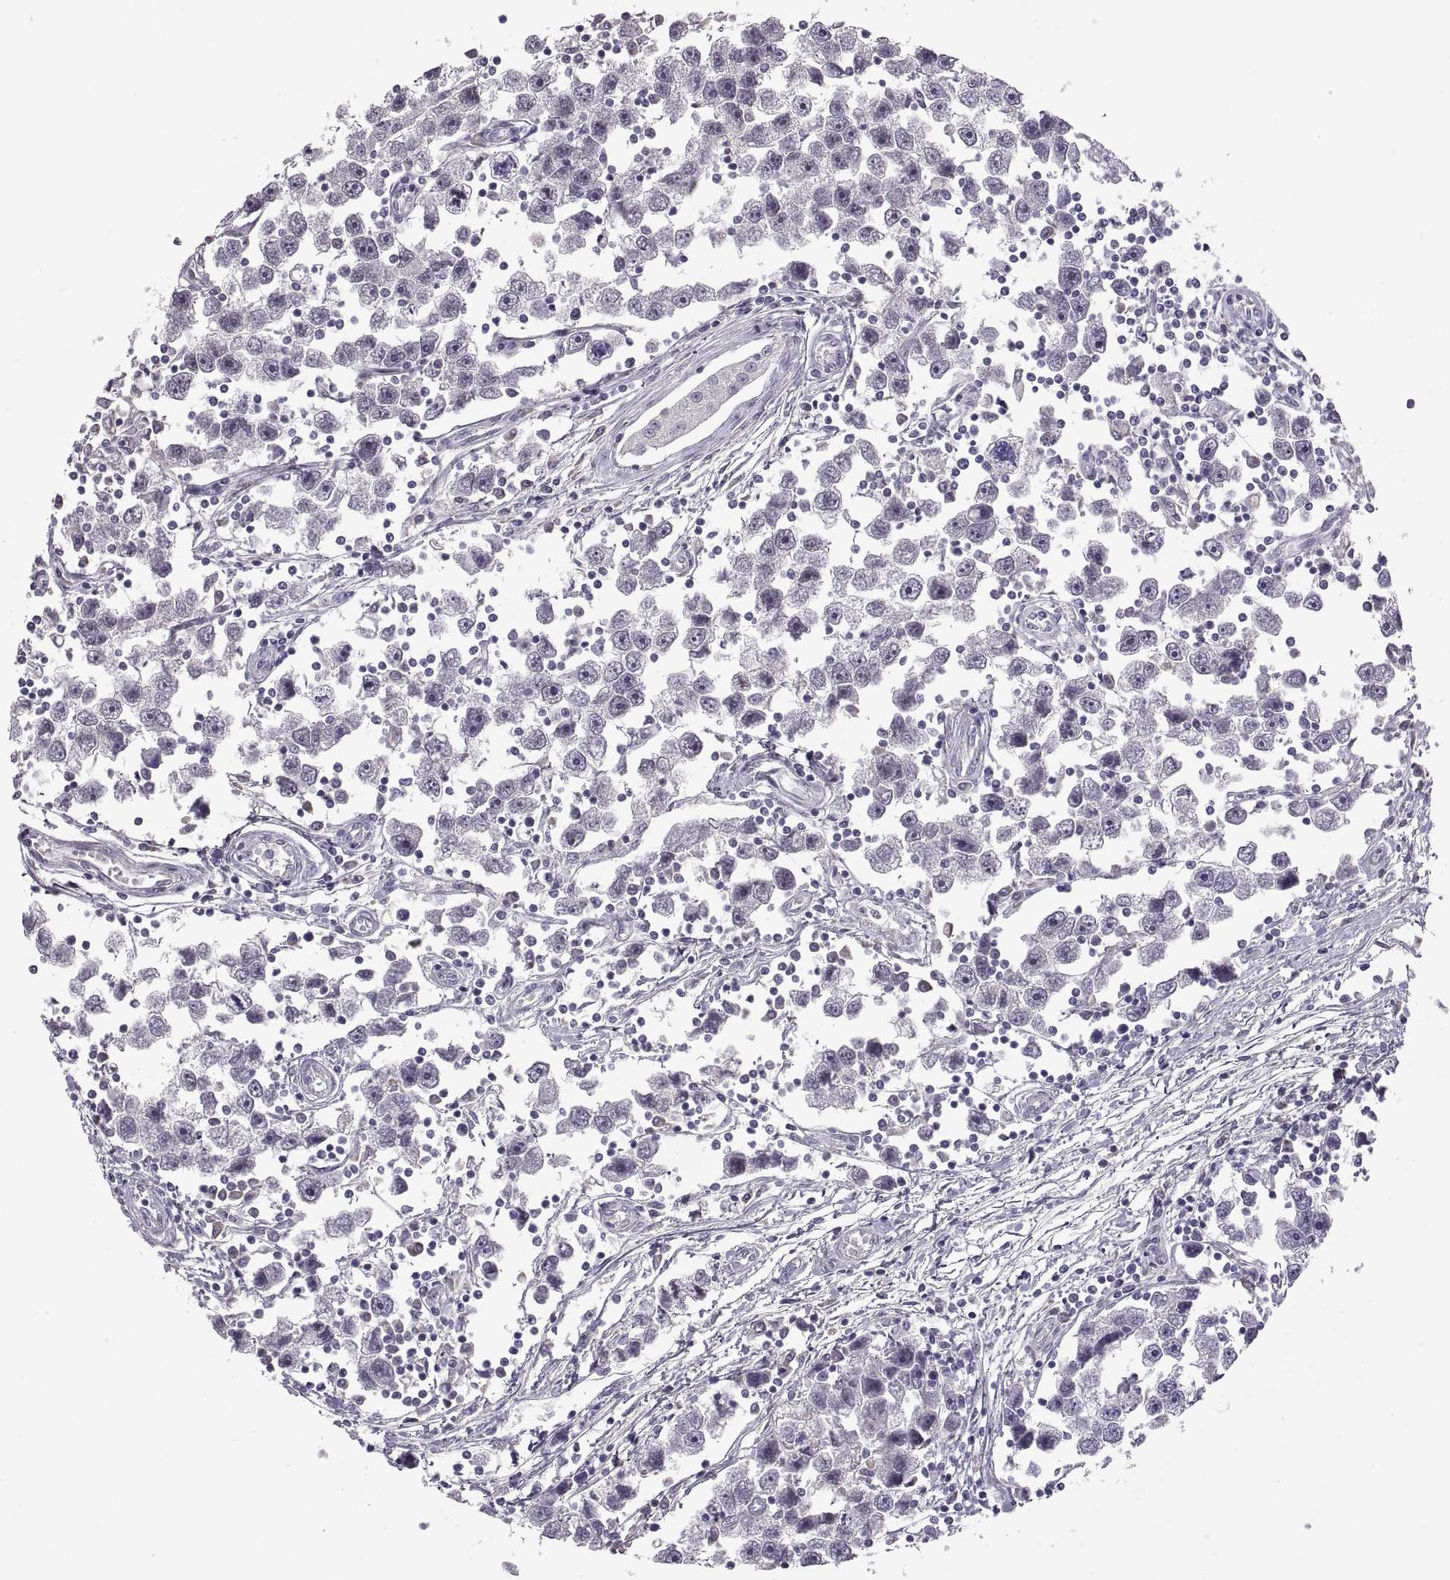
{"staining": {"intensity": "negative", "quantity": "none", "location": "none"}, "tissue": "testis cancer", "cell_type": "Tumor cells", "image_type": "cancer", "snomed": [{"axis": "morphology", "description": "Seminoma, NOS"}, {"axis": "topography", "description": "Testis"}], "caption": "An immunohistochemistry (IHC) histopathology image of testis seminoma is shown. There is no staining in tumor cells of testis seminoma. (Immunohistochemistry (ihc), brightfield microscopy, high magnification).", "gene": "MAGEB18", "patient": {"sex": "male", "age": 30}}